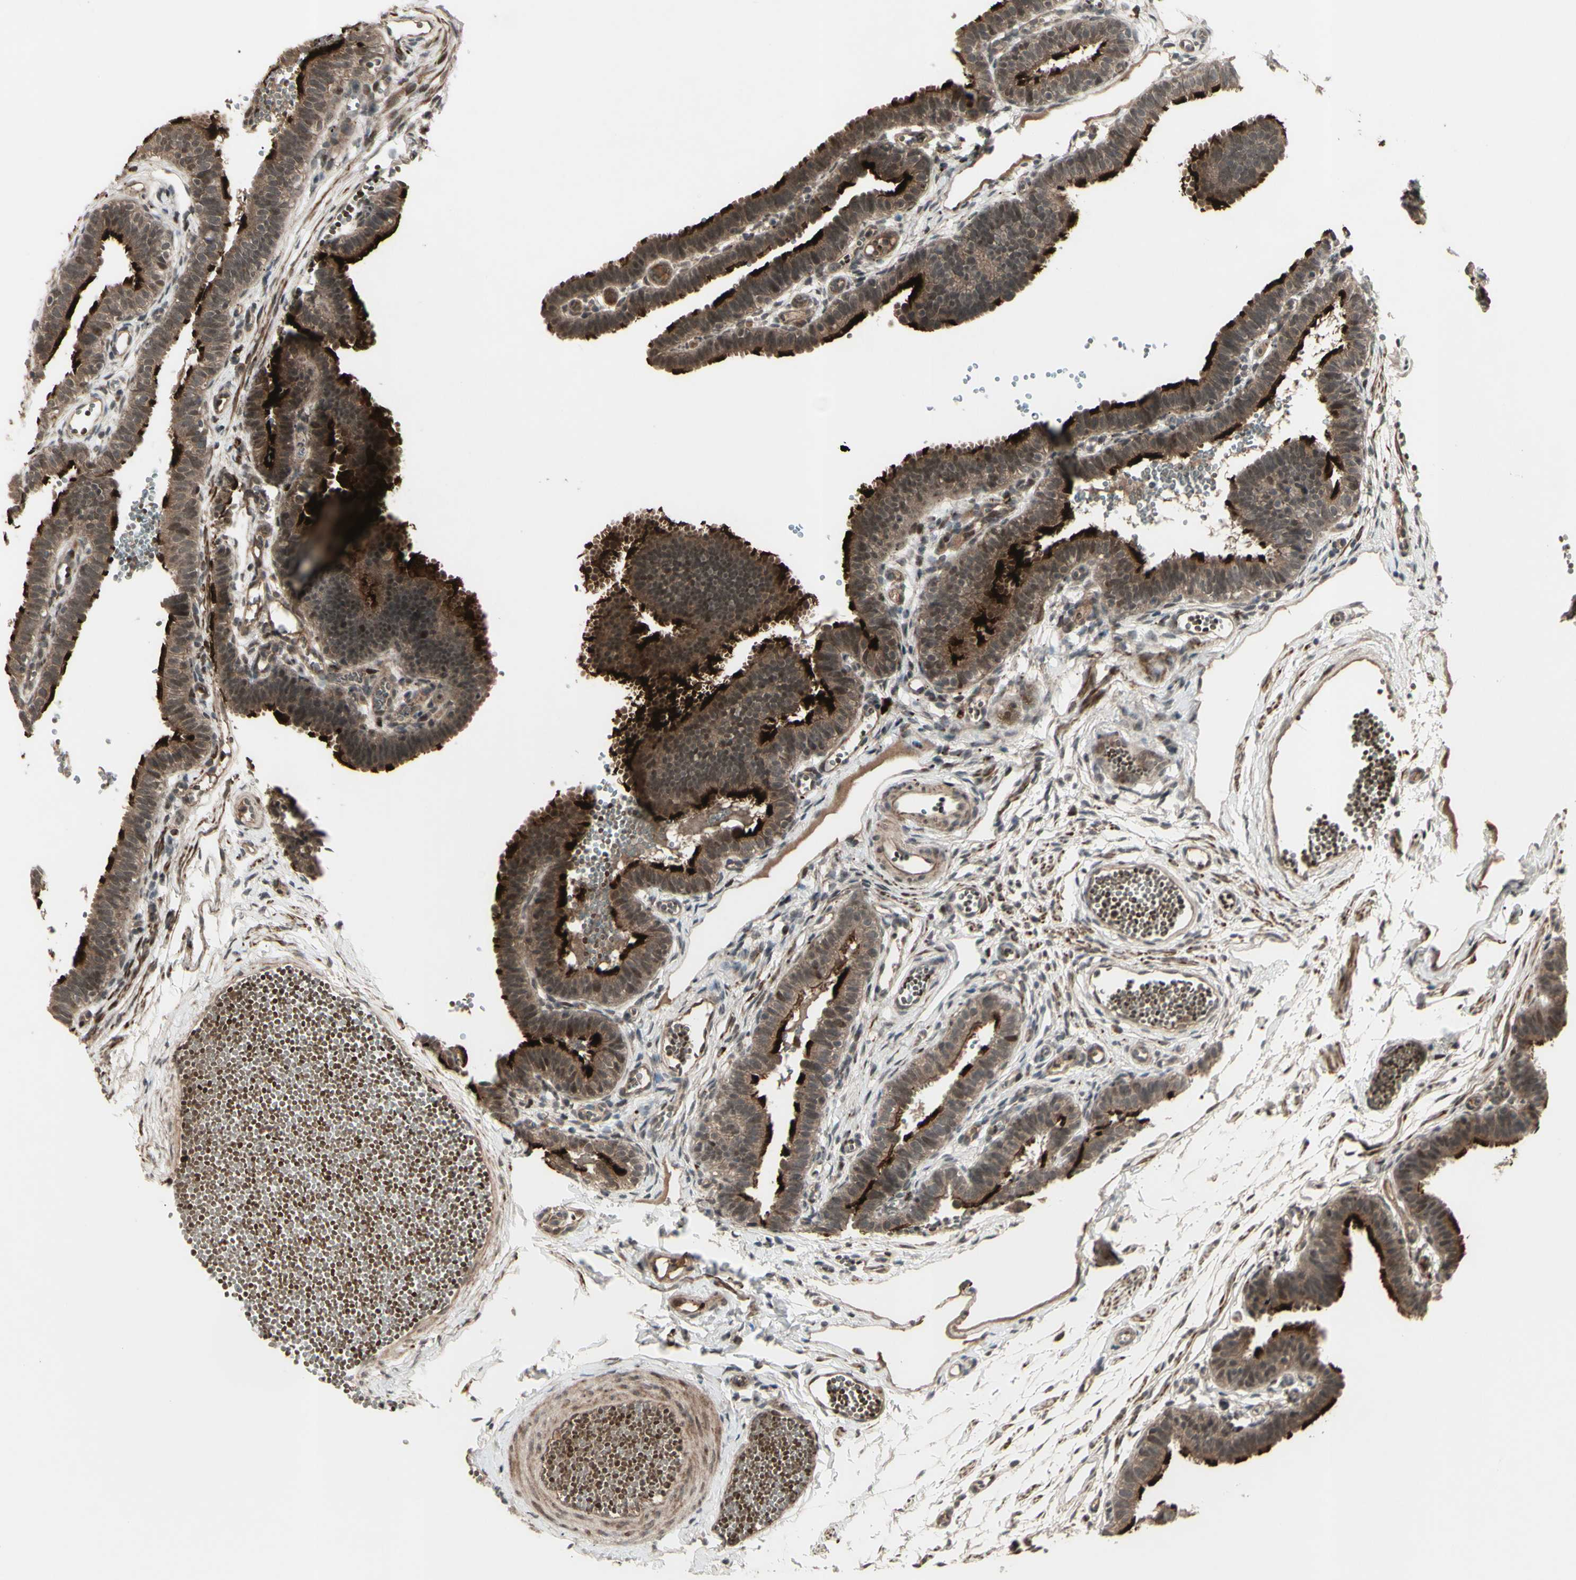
{"staining": {"intensity": "strong", "quantity": ">75%", "location": "cytoplasmic/membranous"}, "tissue": "fallopian tube", "cell_type": "Glandular cells", "image_type": "normal", "snomed": [{"axis": "morphology", "description": "Normal tissue, NOS"}, {"axis": "topography", "description": "Fallopian tube"}, {"axis": "topography", "description": "Placenta"}], "caption": "Benign fallopian tube exhibits strong cytoplasmic/membranous positivity in approximately >75% of glandular cells.", "gene": "MLF2", "patient": {"sex": "female", "age": 34}}